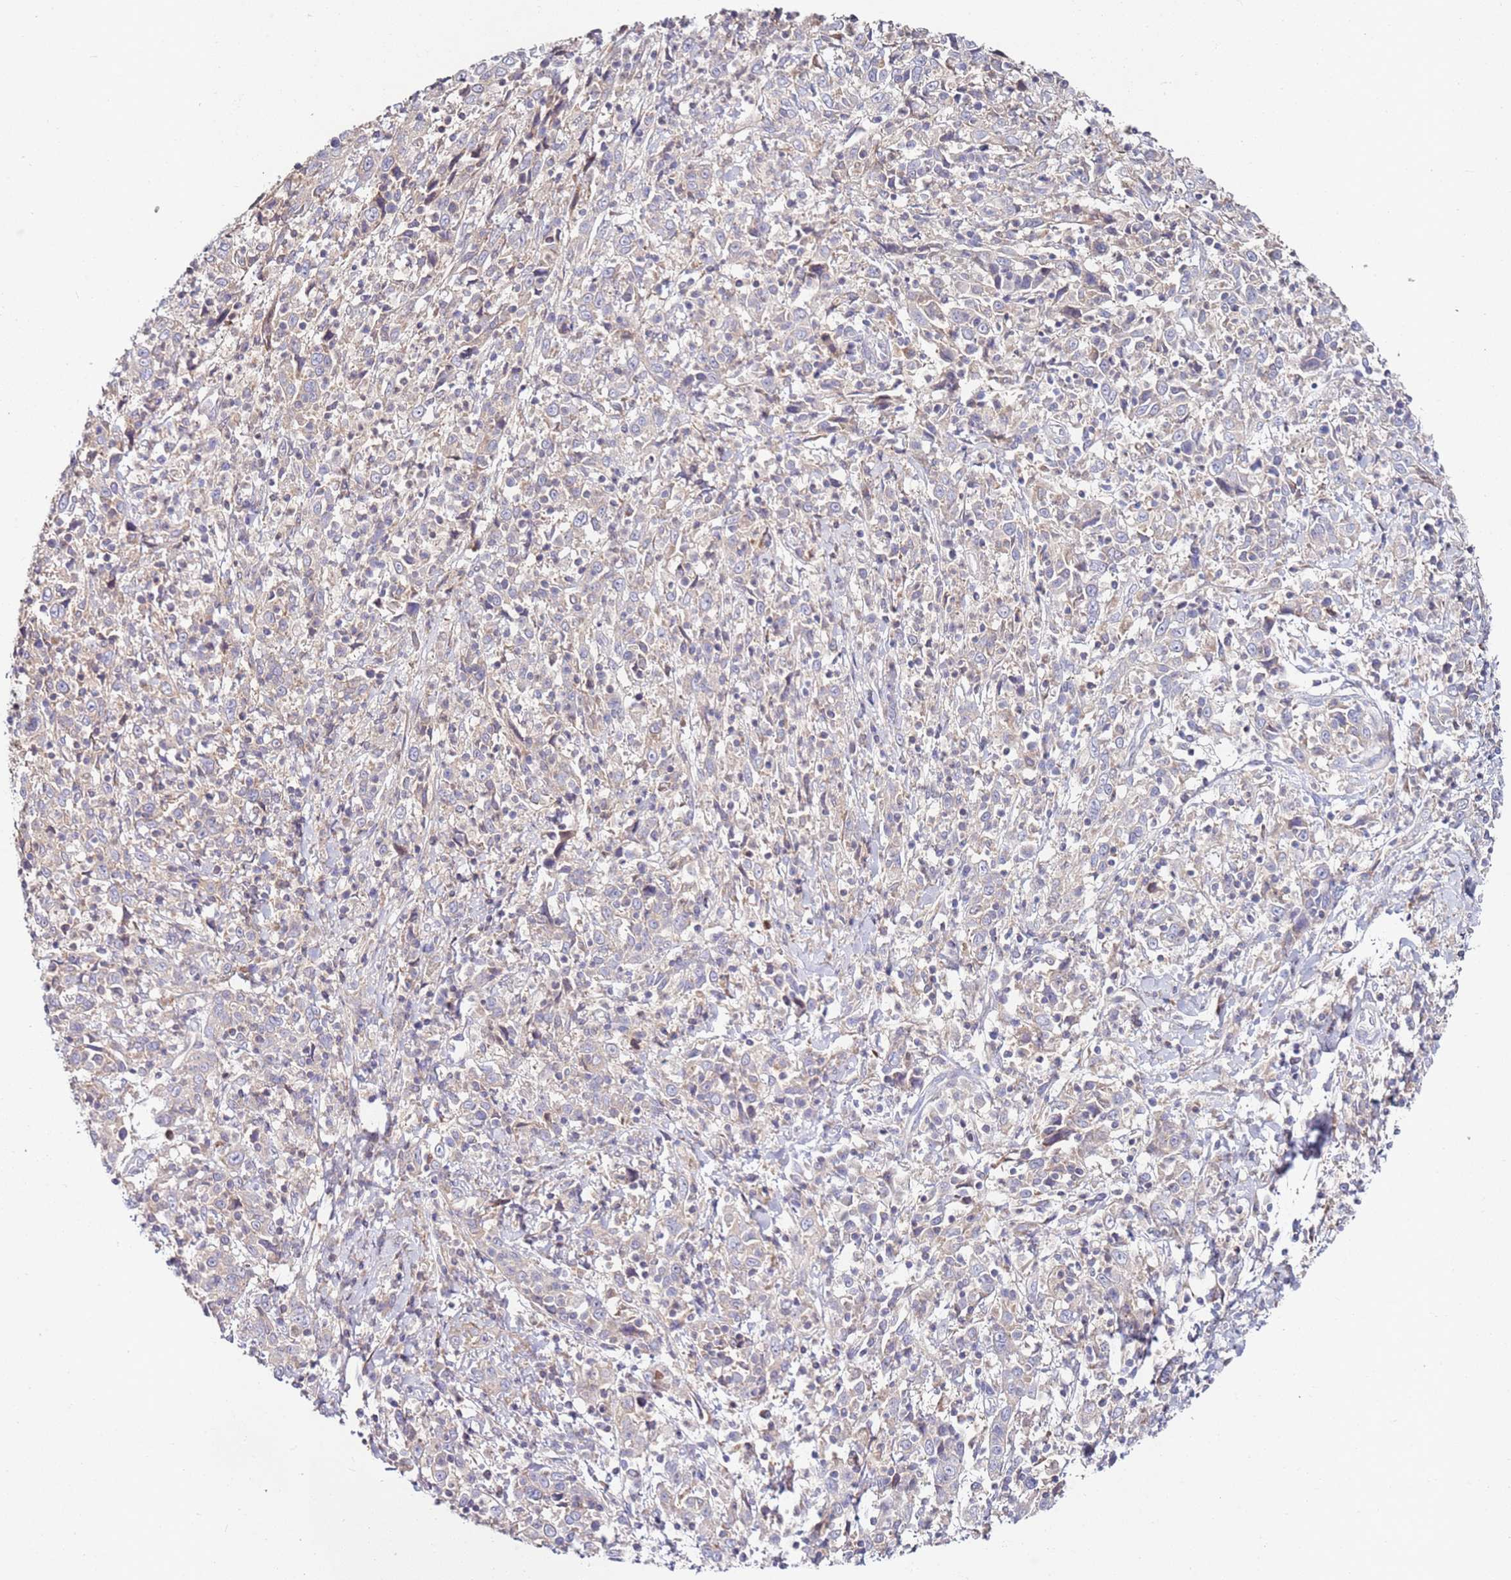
{"staining": {"intensity": "weak", "quantity": "25%-75%", "location": "cytoplasmic/membranous"}, "tissue": "cervical cancer", "cell_type": "Tumor cells", "image_type": "cancer", "snomed": [{"axis": "morphology", "description": "Squamous cell carcinoma, NOS"}, {"axis": "topography", "description": "Cervix"}], "caption": "This is an image of immunohistochemistry staining of squamous cell carcinoma (cervical), which shows weak staining in the cytoplasmic/membranous of tumor cells.", "gene": "CNOT9", "patient": {"sex": "female", "age": 46}}